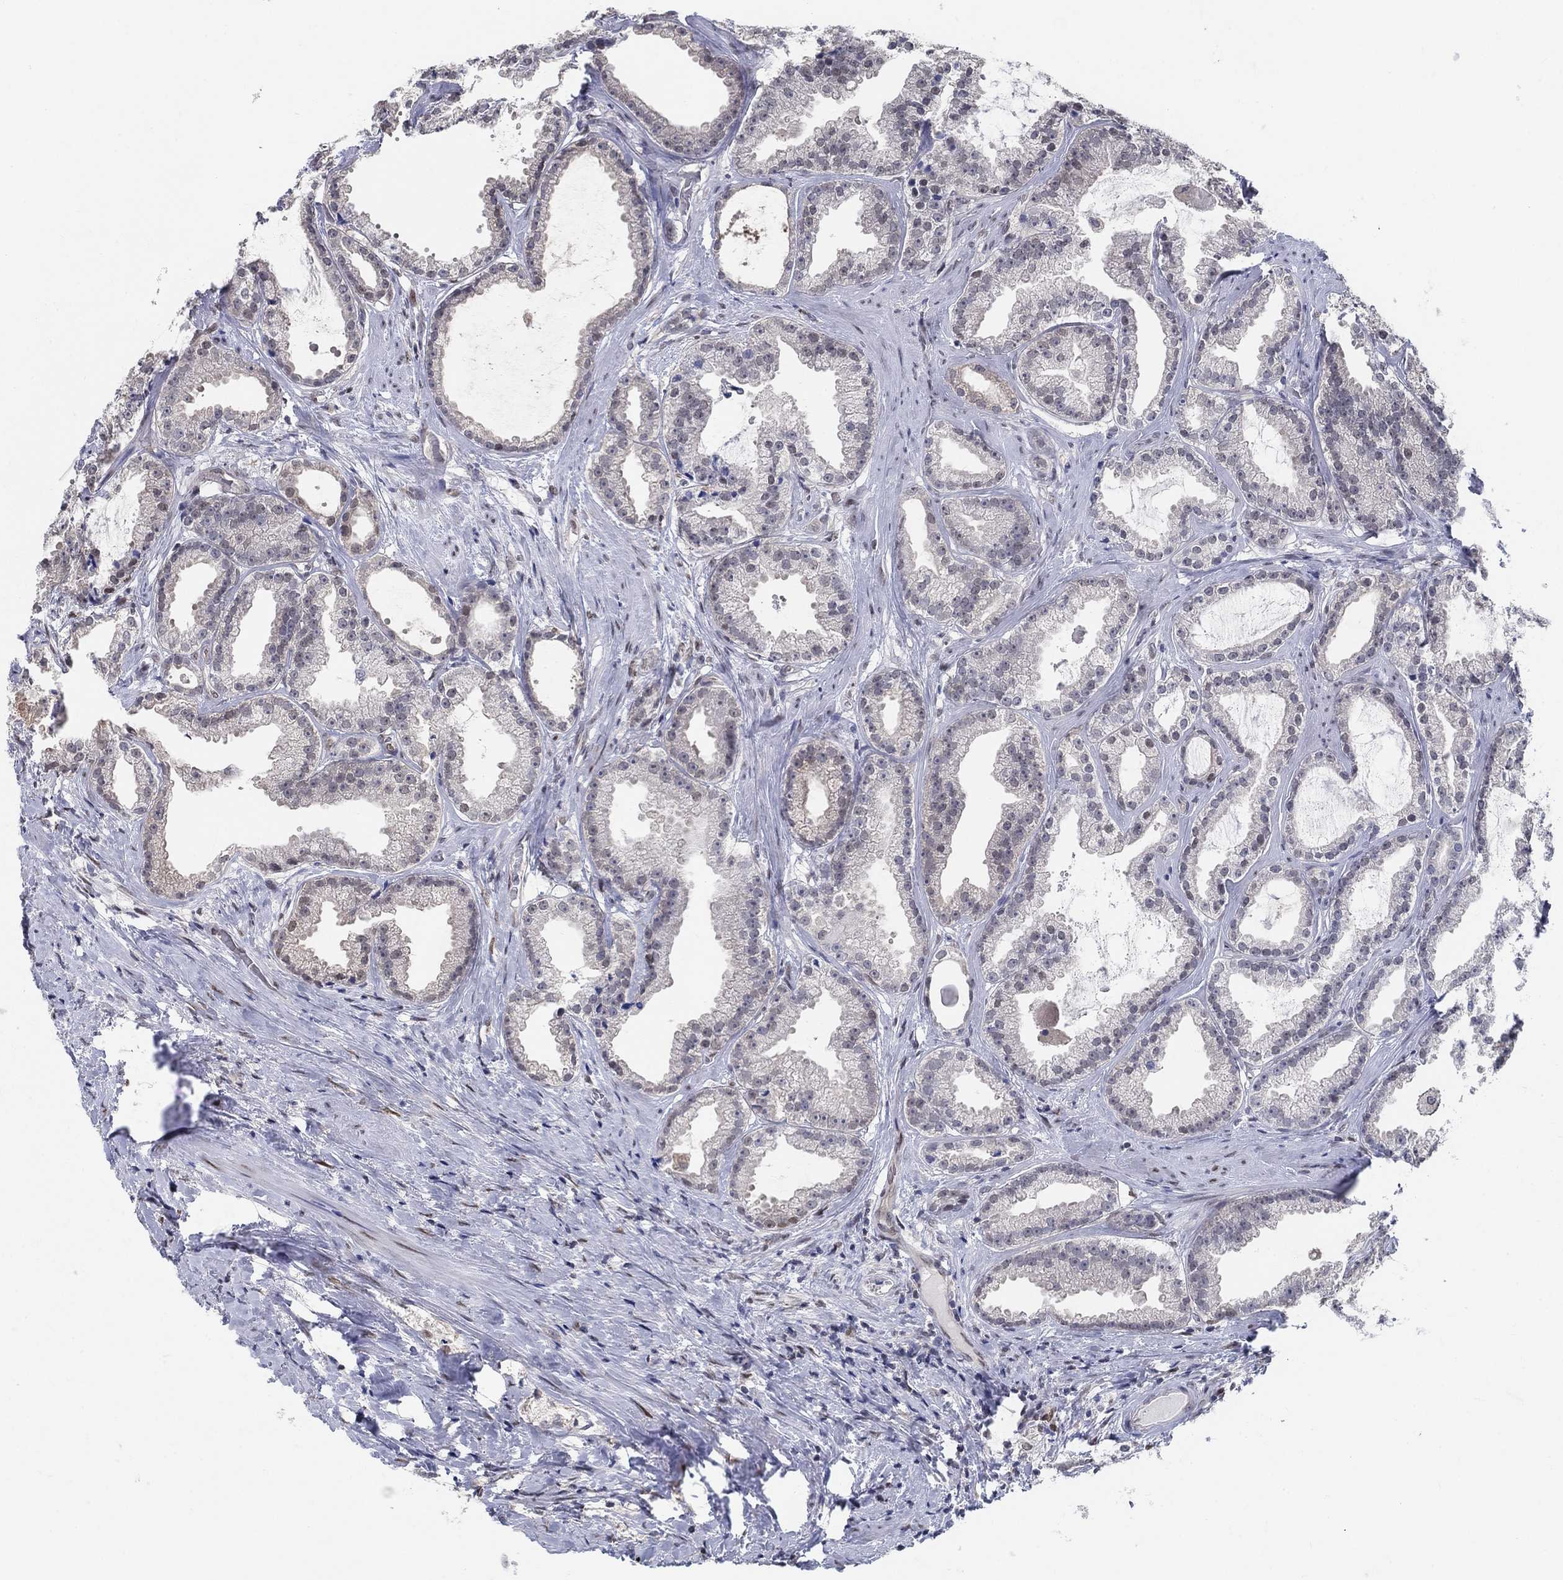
{"staining": {"intensity": "weak", "quantity": "<25%", "location": "nuclear"}, "tissue": "prostate cancer", "cell_type": "Tumor cells", "image_type": "cancer", "snomed": [{"axis": "morphology", "description": "Adenocarcinoma, NOS"}, {"axis": "morphology", "description": "Adenocarcinoma, High grade"}, {"axis": "topography", "description": "Prostate"}], "caption": "This is an immunohistochemistry (IHC) micrograph of prostate cancer (adenocarcinoma). There is no staining in tumor cells.", "gene": "CENPE", "patient": {"sex": "male", "age": 64}}